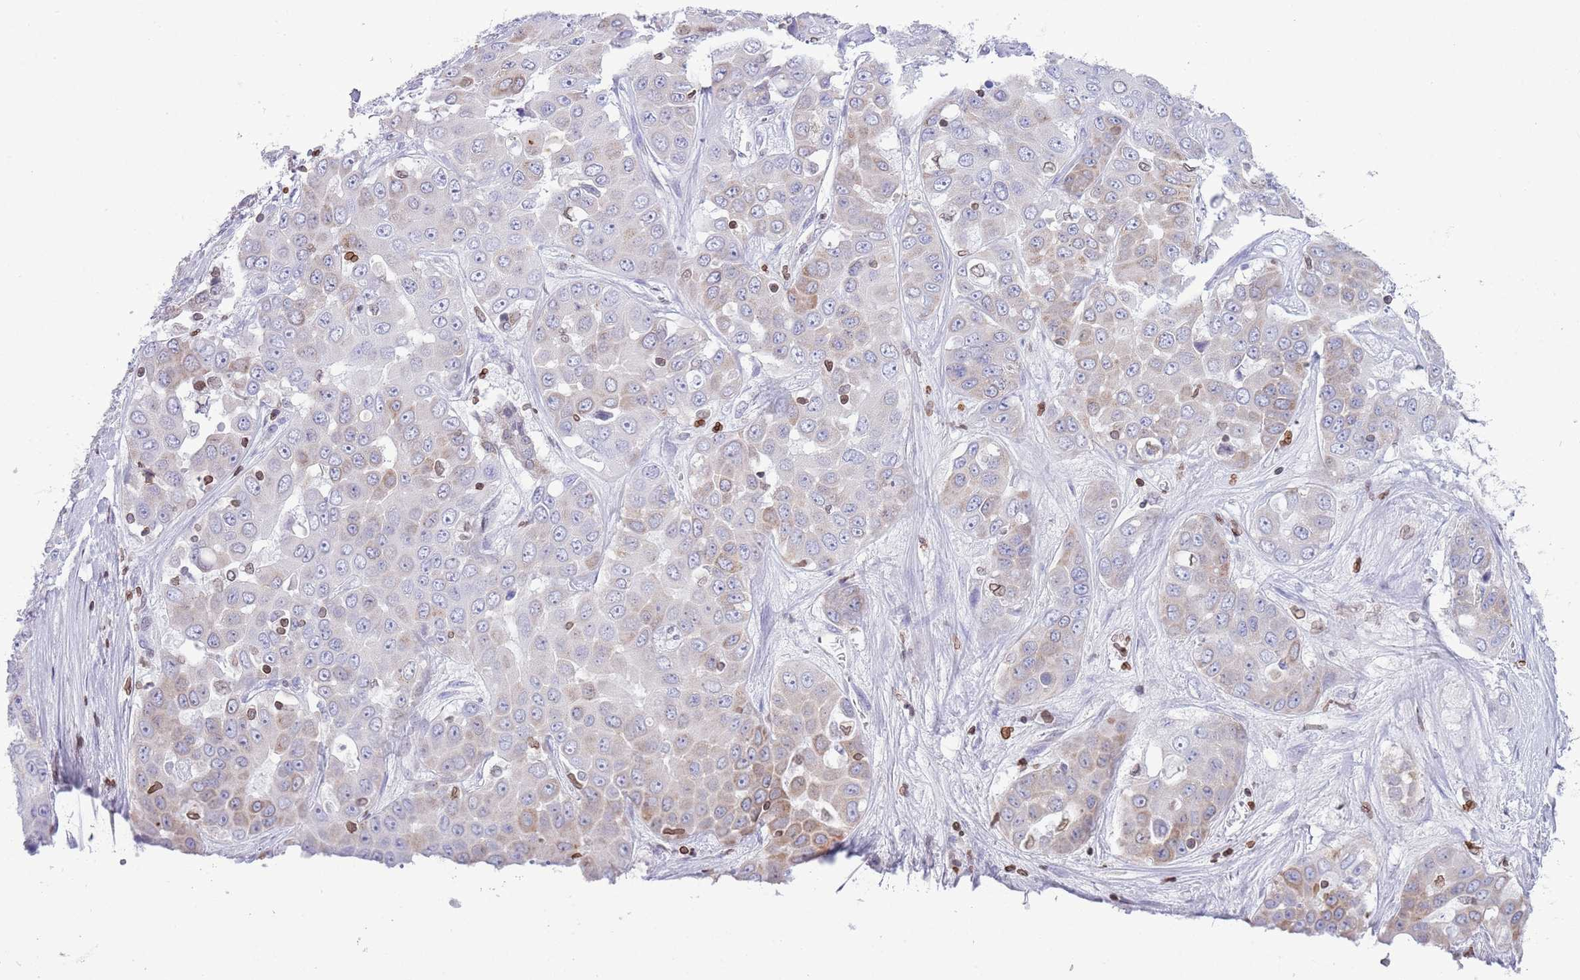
{"staining": {"intensity": "weak", "quantity": "<25%", "location": "cytoplasmic/membranous,nuclear"}, "tissue": "liver cancer", "cell_type": "Tumor cells", "image_type": "cancer", "snomed": [{"axis": "morphology", "description": "Cholangiocarcinoma"}, {"axis": "topography", "description": "Liver"}], "caption": "Liver cholangiocarcinoma stained for a protein using IHC demonstrates no positivity tumor cells.", "gene": "LBR", "patient": {"sex": "female", "age": 52}}